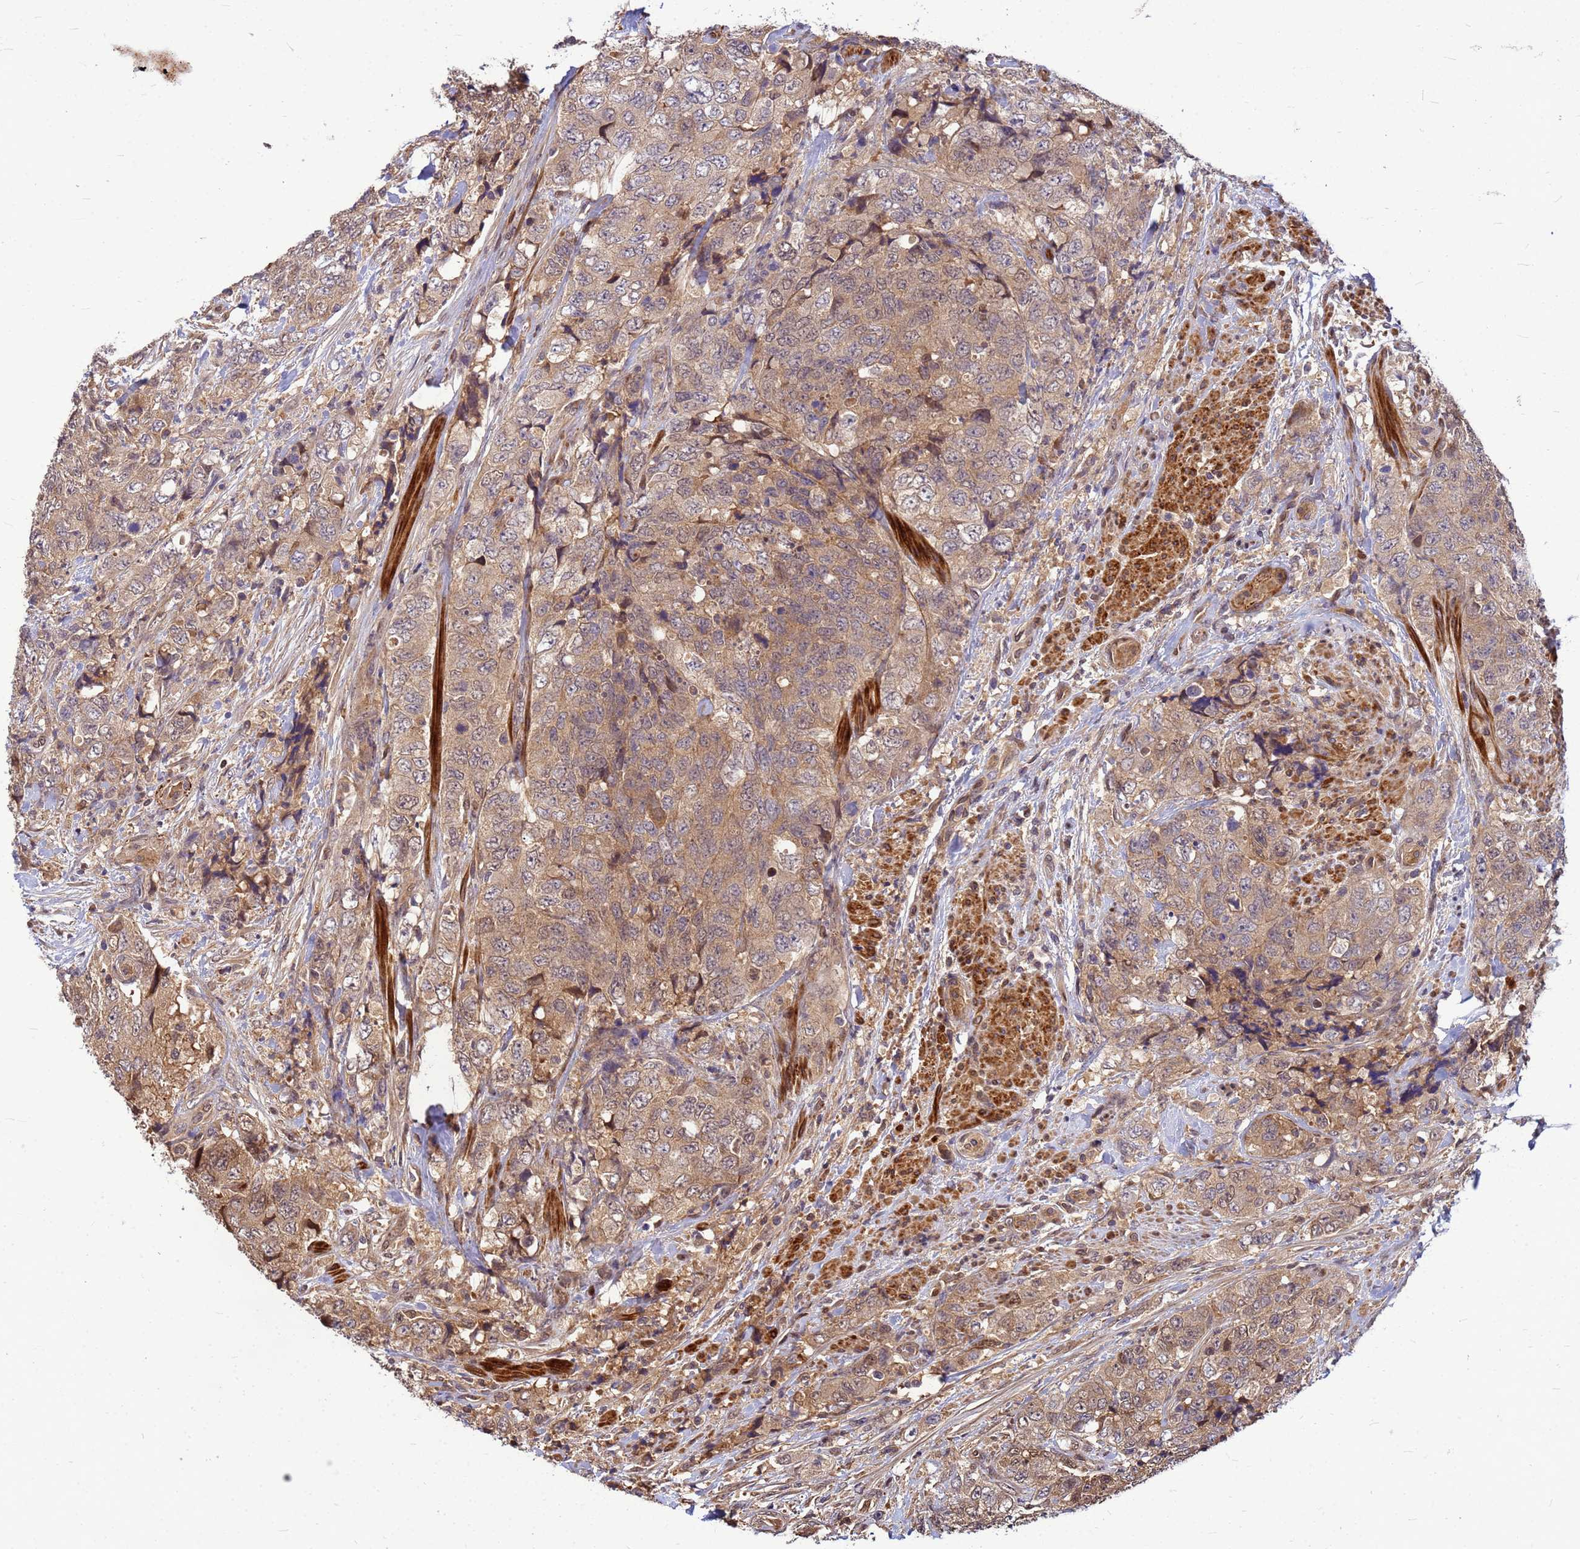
{"staining": {"intensity": "moderate", "quantity": ">75%", "location": "cytoplasmic/membranous"}, "tissue": "urothelial cancer", "cell_type": "Tumor cells", "image_type": "cancer", "snomed": [{"axis": "morphology", "description": "Urothelial carcinoma, High grade"}, {"axis": "topography", "description": "Urinary bladder"}], "caption": "Urothelial carcinoma (high-grade) stained with immunohistochemistry (IHC) displays moderate cytoplasmic/membranous expression in about >75% of tumor cells.", "gene": "DUS4L", "patient": {"sex": "female", "age": 78}}